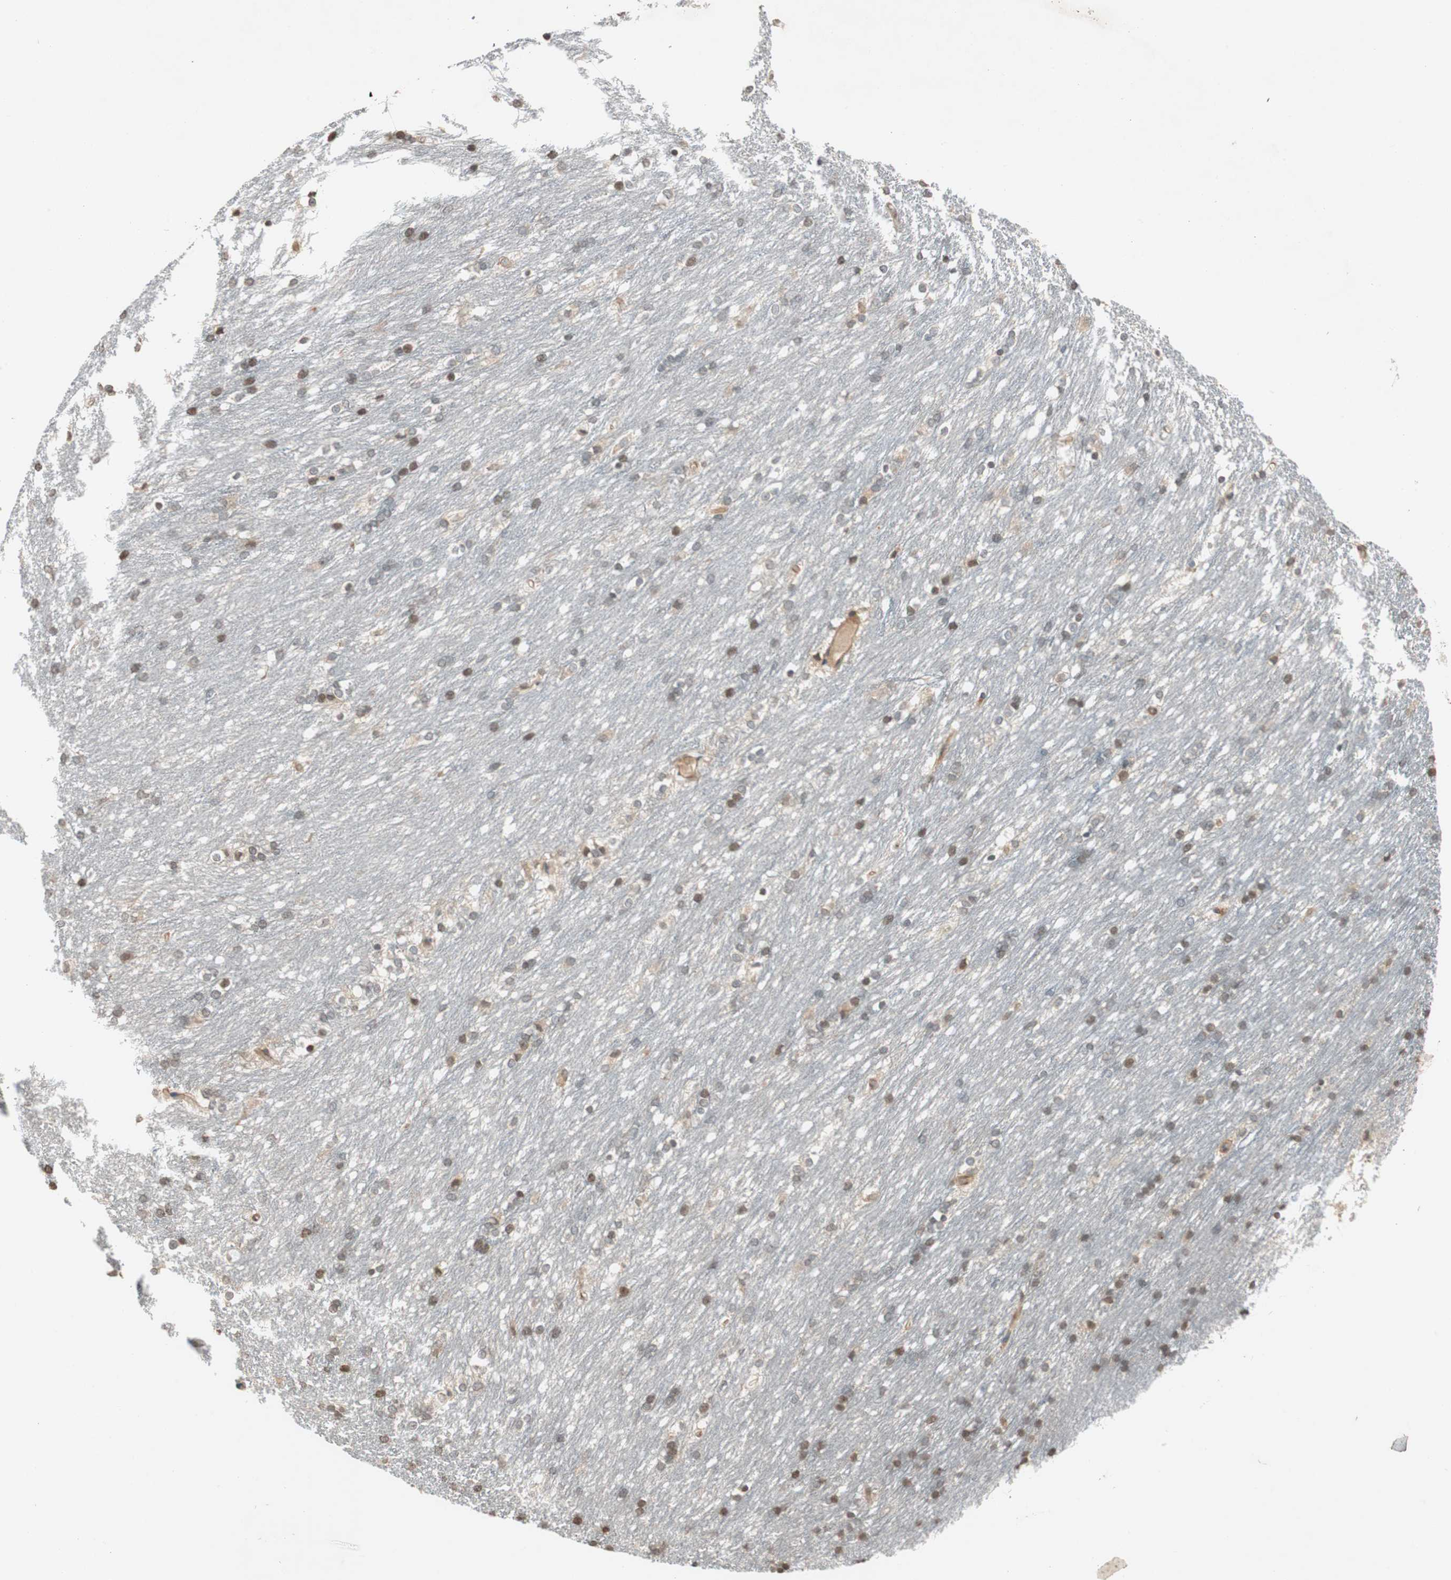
{"staining": {"intensity": "moderate", "quantity": "25%-75%", "location": "cytoplasmic/membranous,nuclear"}, "tissue": "caudate", "cell_type": "Glial cells", "image_type": "normal", "snomed": [{"axis": "morphology", "description": "Normal tissue, NOS"}, {"axis": "topography", "description": "Lateral ventricle wall"}], "caption": "Moderate cytoplasmic/membranous,nuclear protein staining is seen in about 25%-75% of glial cells in caudate.", "gene": "GCLM", "patient": {"sex": "female", "age": 19}}